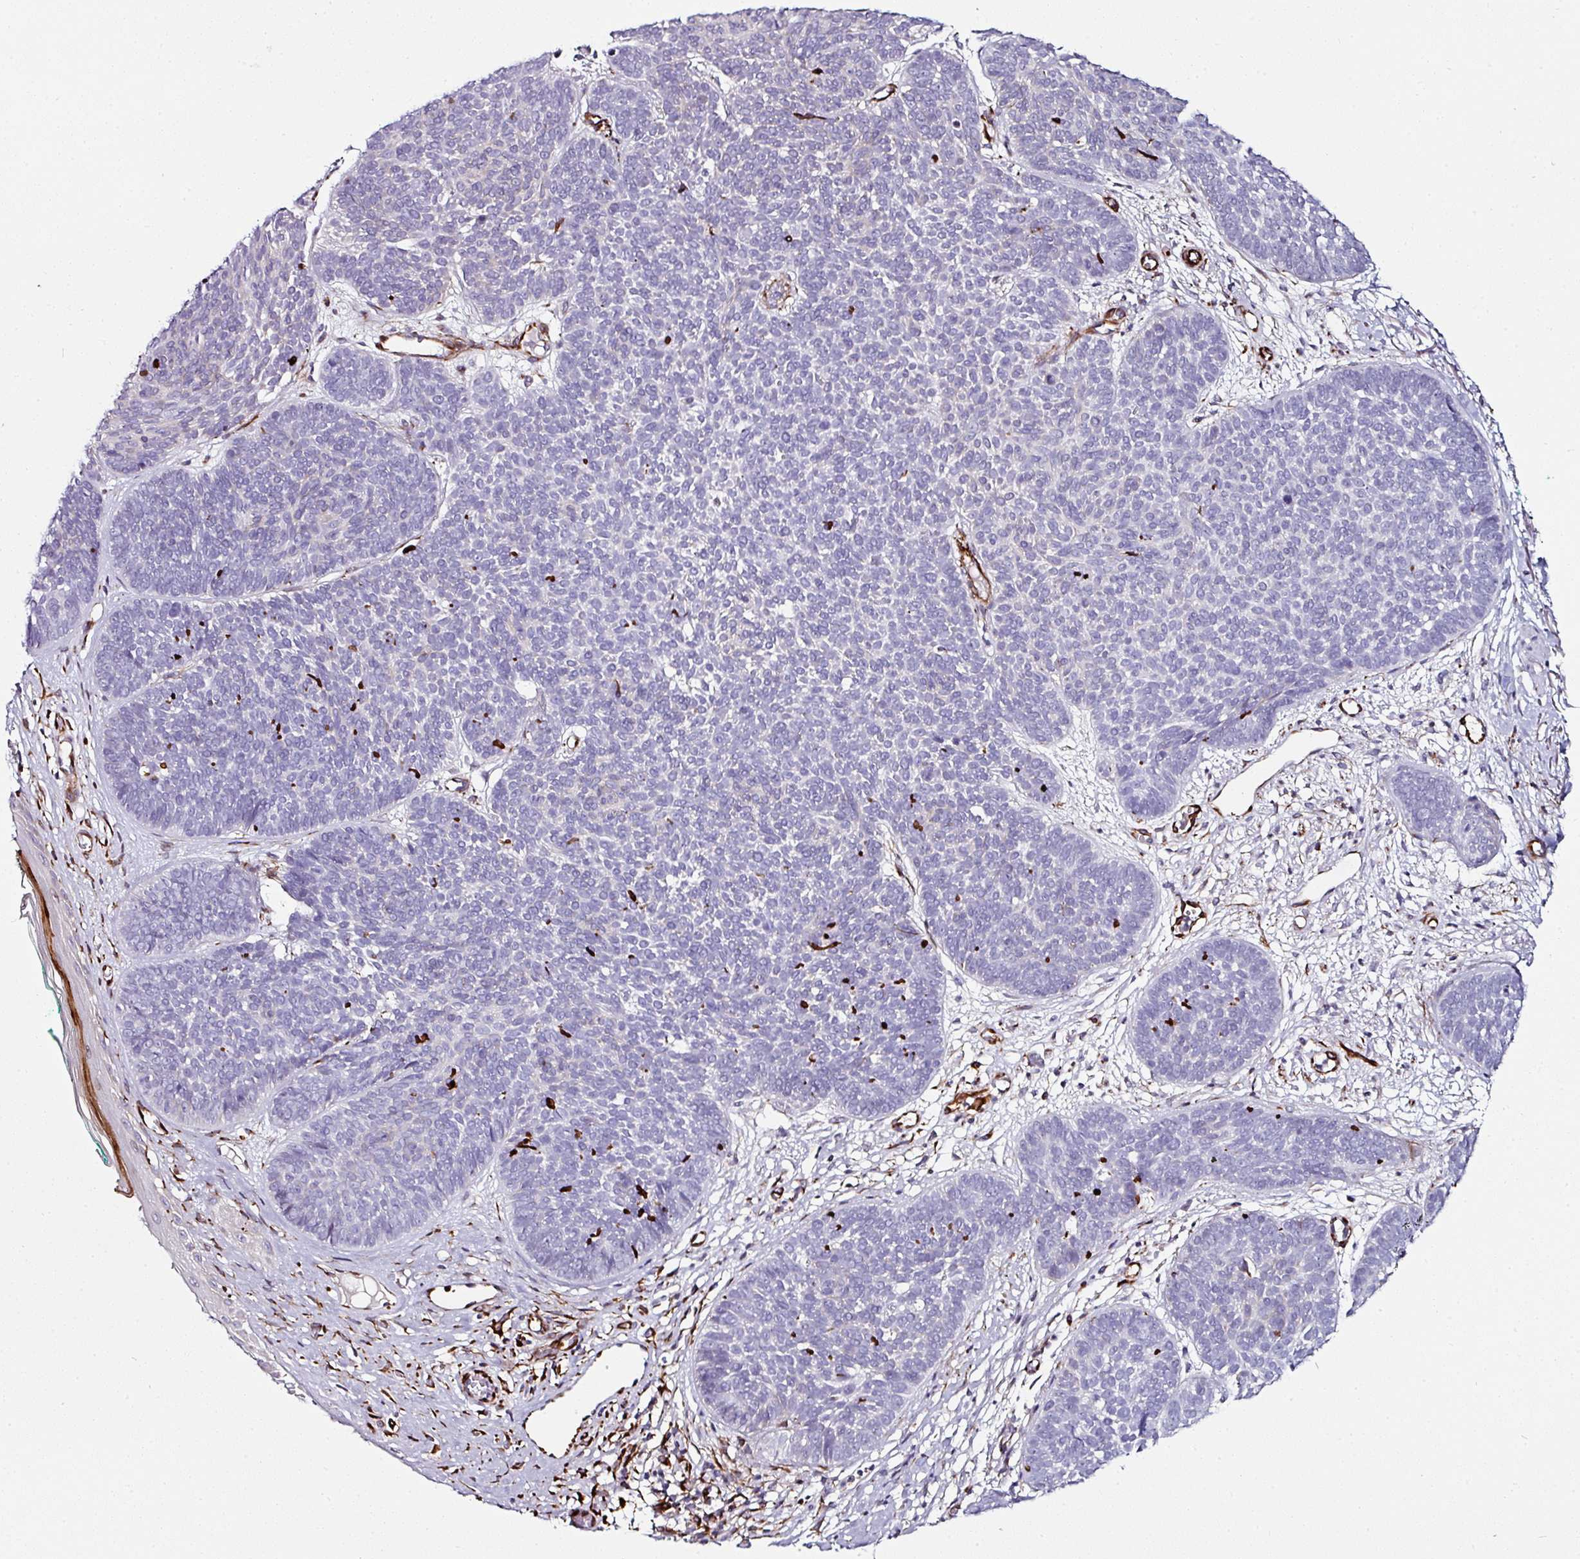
{"staining": {"intensity": "negative", "quantity": "none", "location": "none"}, "tissue": "skin cancer", "cell_type": "Tumor cells", "image_type": "cancer", "snomed": [{"axis": "morphology", "description": "Basal cell carcinoma"}, {"axis": "topography", "description": "Skin"}, {"axis": "topography", "description": "Skin of neck"}, {"axis": "topography", "description": "Skin of shoulder"}, {"axis": "topography", "description": "Skin of back"}], "caption": "Immunohistochemical staining of skin cancer reveals no significant staining in tumor cells.", "gene": "TMPRSS9", "patient": {"sex": "male", "age": 80}}